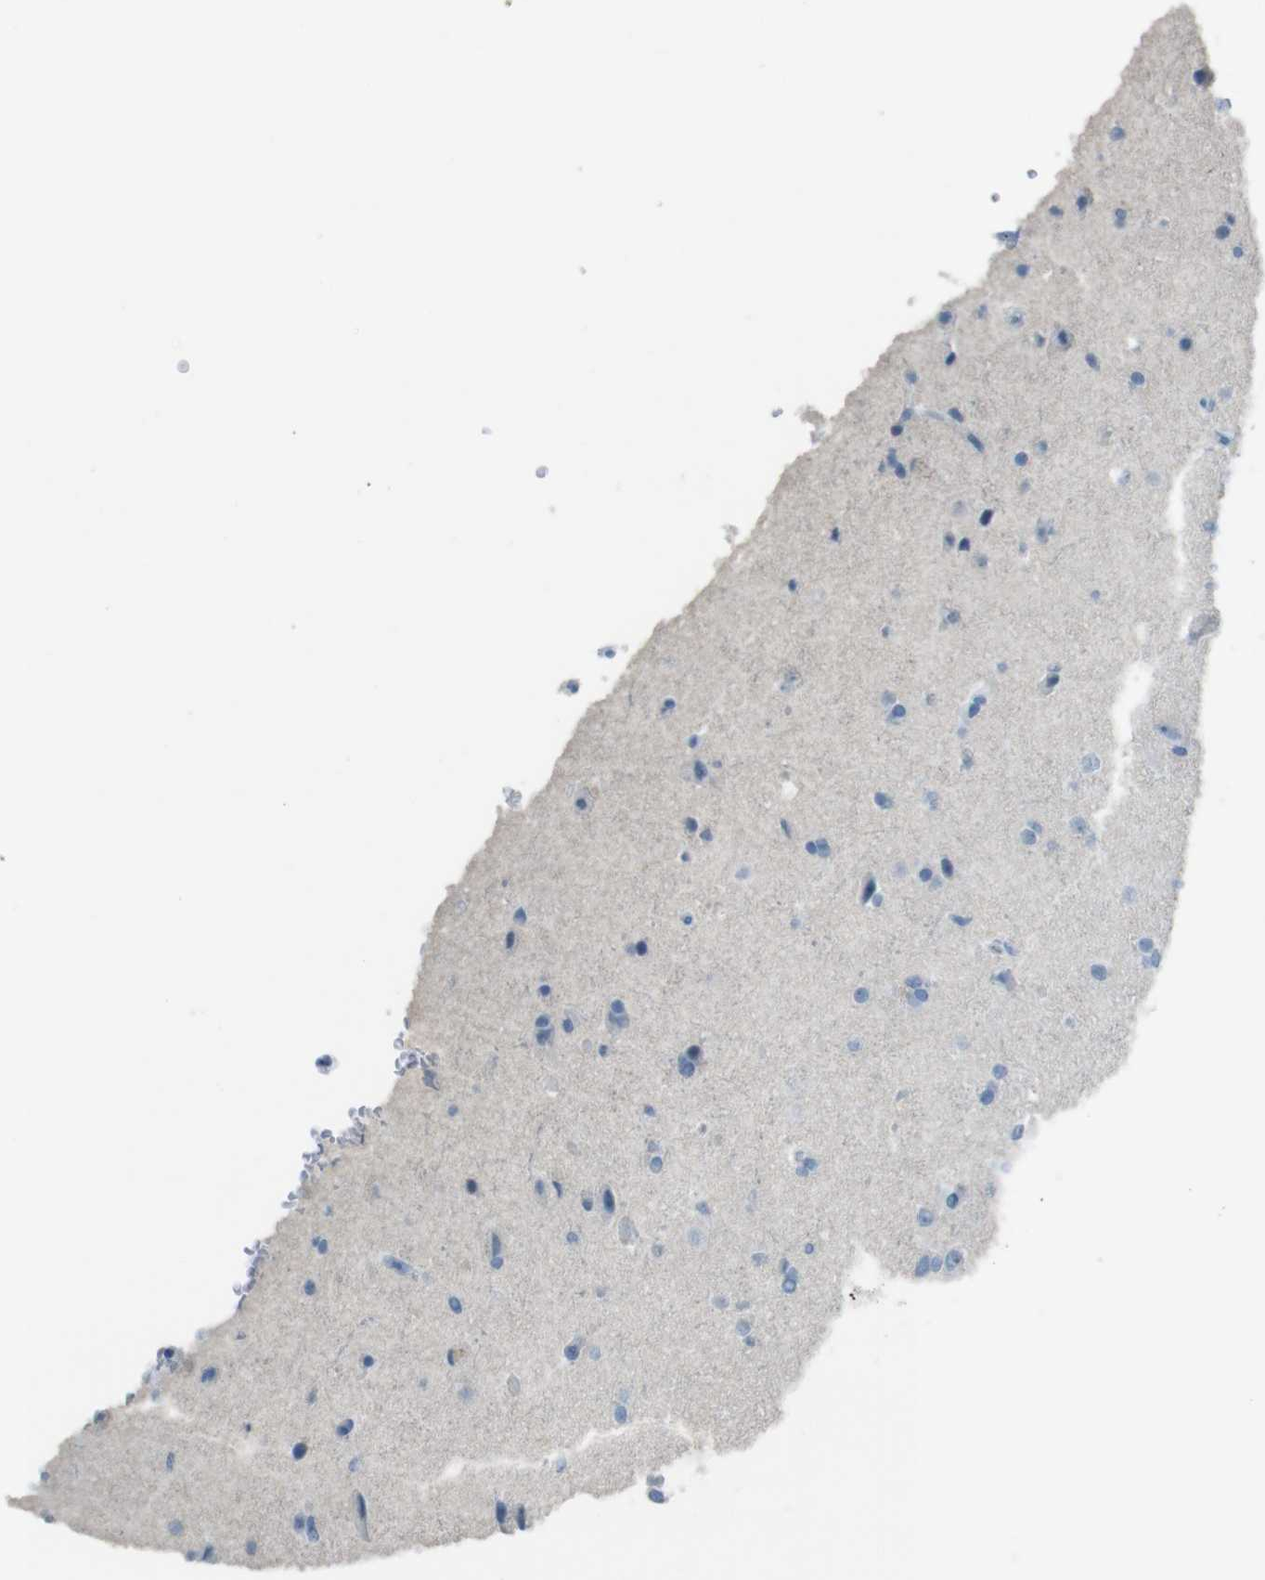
{"staining": {"intensity": "negative", "quantity": "none", "location": "none"}, "tissue": "glioma", "cell_type": "Tumor cells", "image_type": "cancer", "snomed": [{"axis": "morphology", "description": "Glioma, malignant, High grade"}, {"axis": "topography", "description": "Brain"}], "caption": "High magnification brightfield microscopy of glioma stained with DAB (brown) and counterstained with hematoxylin (blue): tumor cells show no significant expression.", "gene": "TMEM207", "patient": {"sex": "male", "age": 71}}